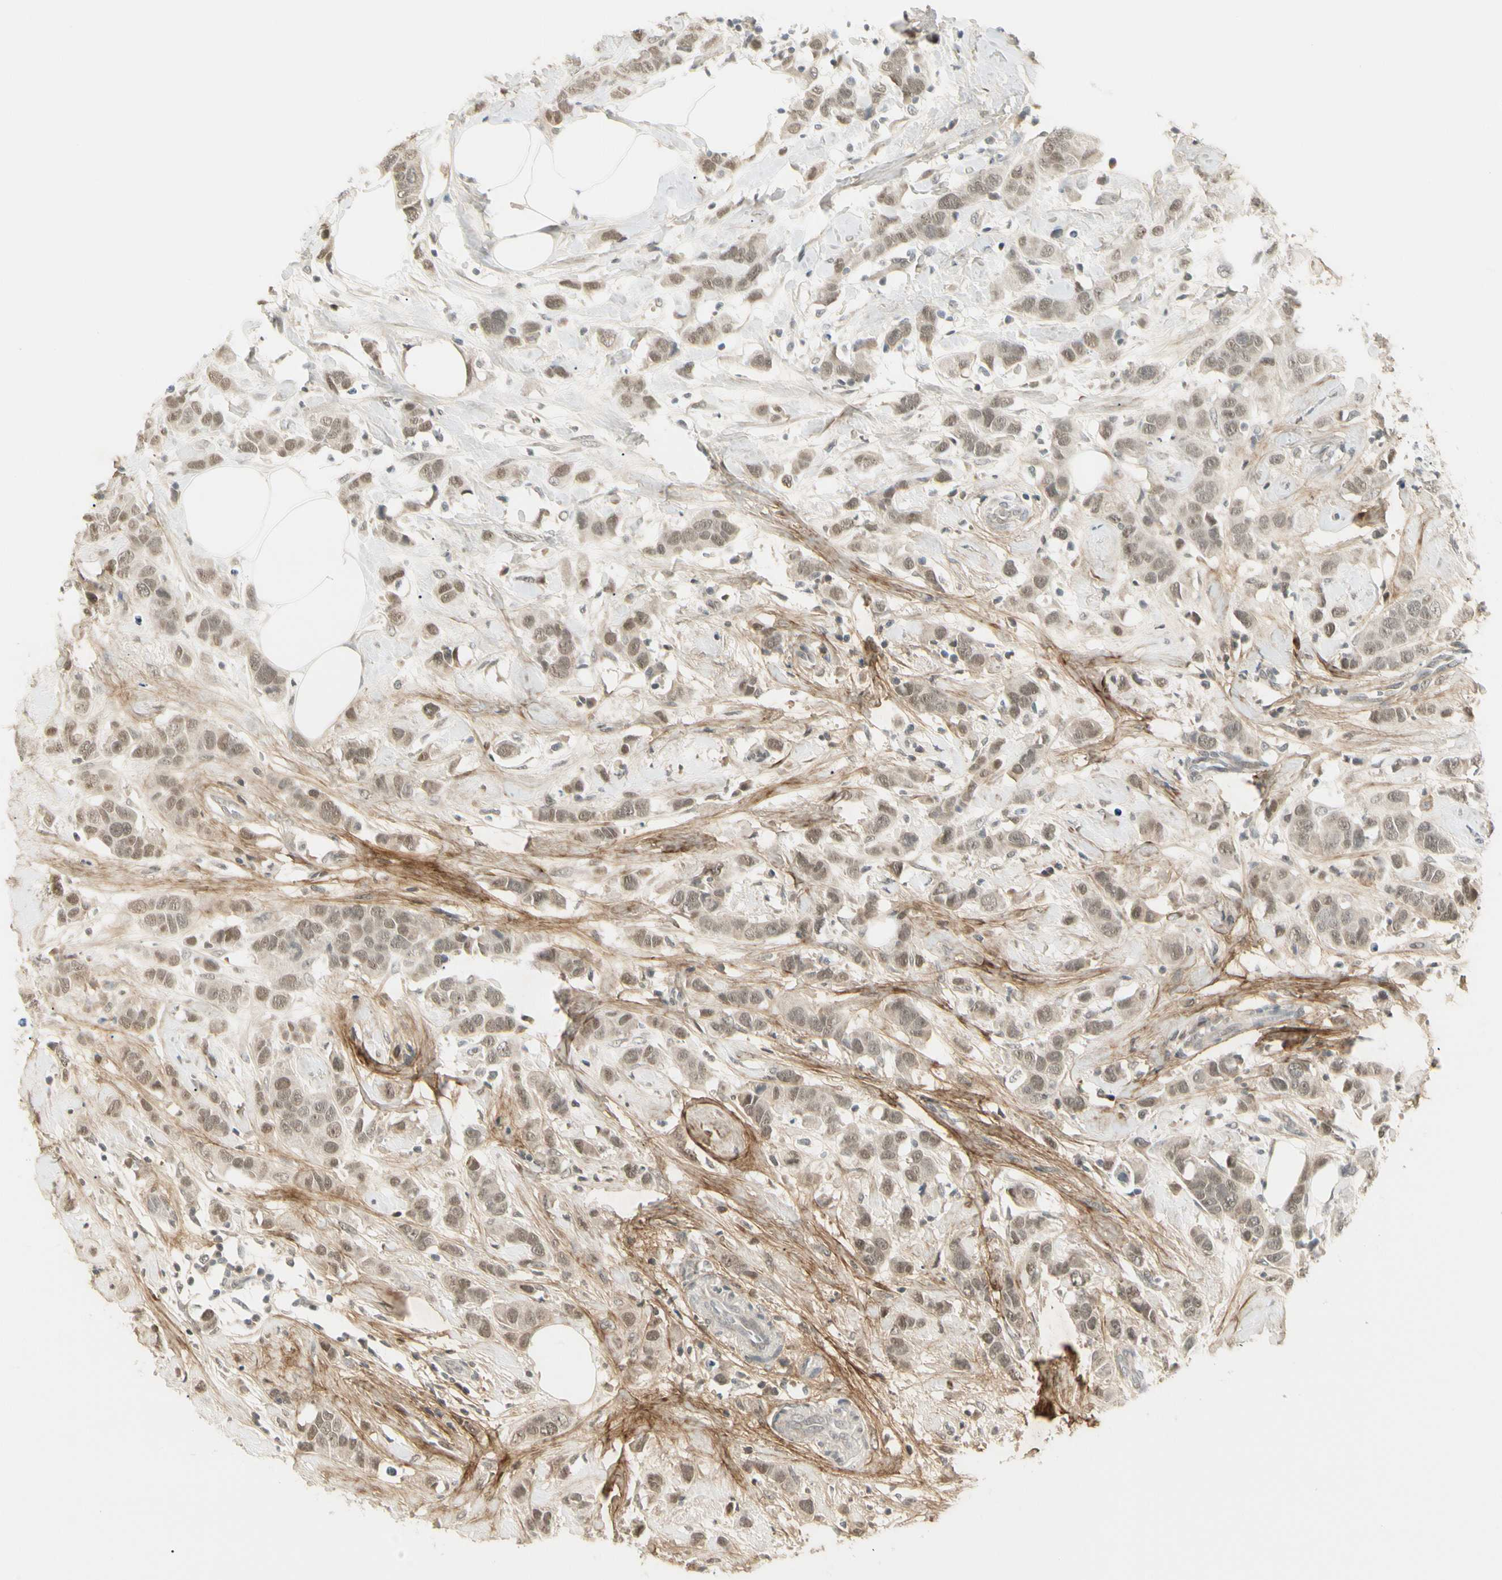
{"staining": {"intensity": "weak", "quantity": ">75%", "location": "nuclear"}, "tissue": "breast cancer", "cell_type": "Tumor cells", "image_type": "cancer", "snomed": [{"axis": "morphology", "description": "Normal tissue, NOS"}, {"axis": "morphology", "description": "Duct carcinoma"}, {"axis": "topography", "description": "Breast"}], "caption": "Breast invasive ductal carcinoma tissue demonstrates weak nuclear positivity in about >75% of tumor cells, visualized by immunohistochemistry. (DAB (3,3'-diaminobenzidine) = brown stain, brightfield microscopy at high magnification).", "gene": "ASPN", "patient": {"sex": "female", "age": 50}}